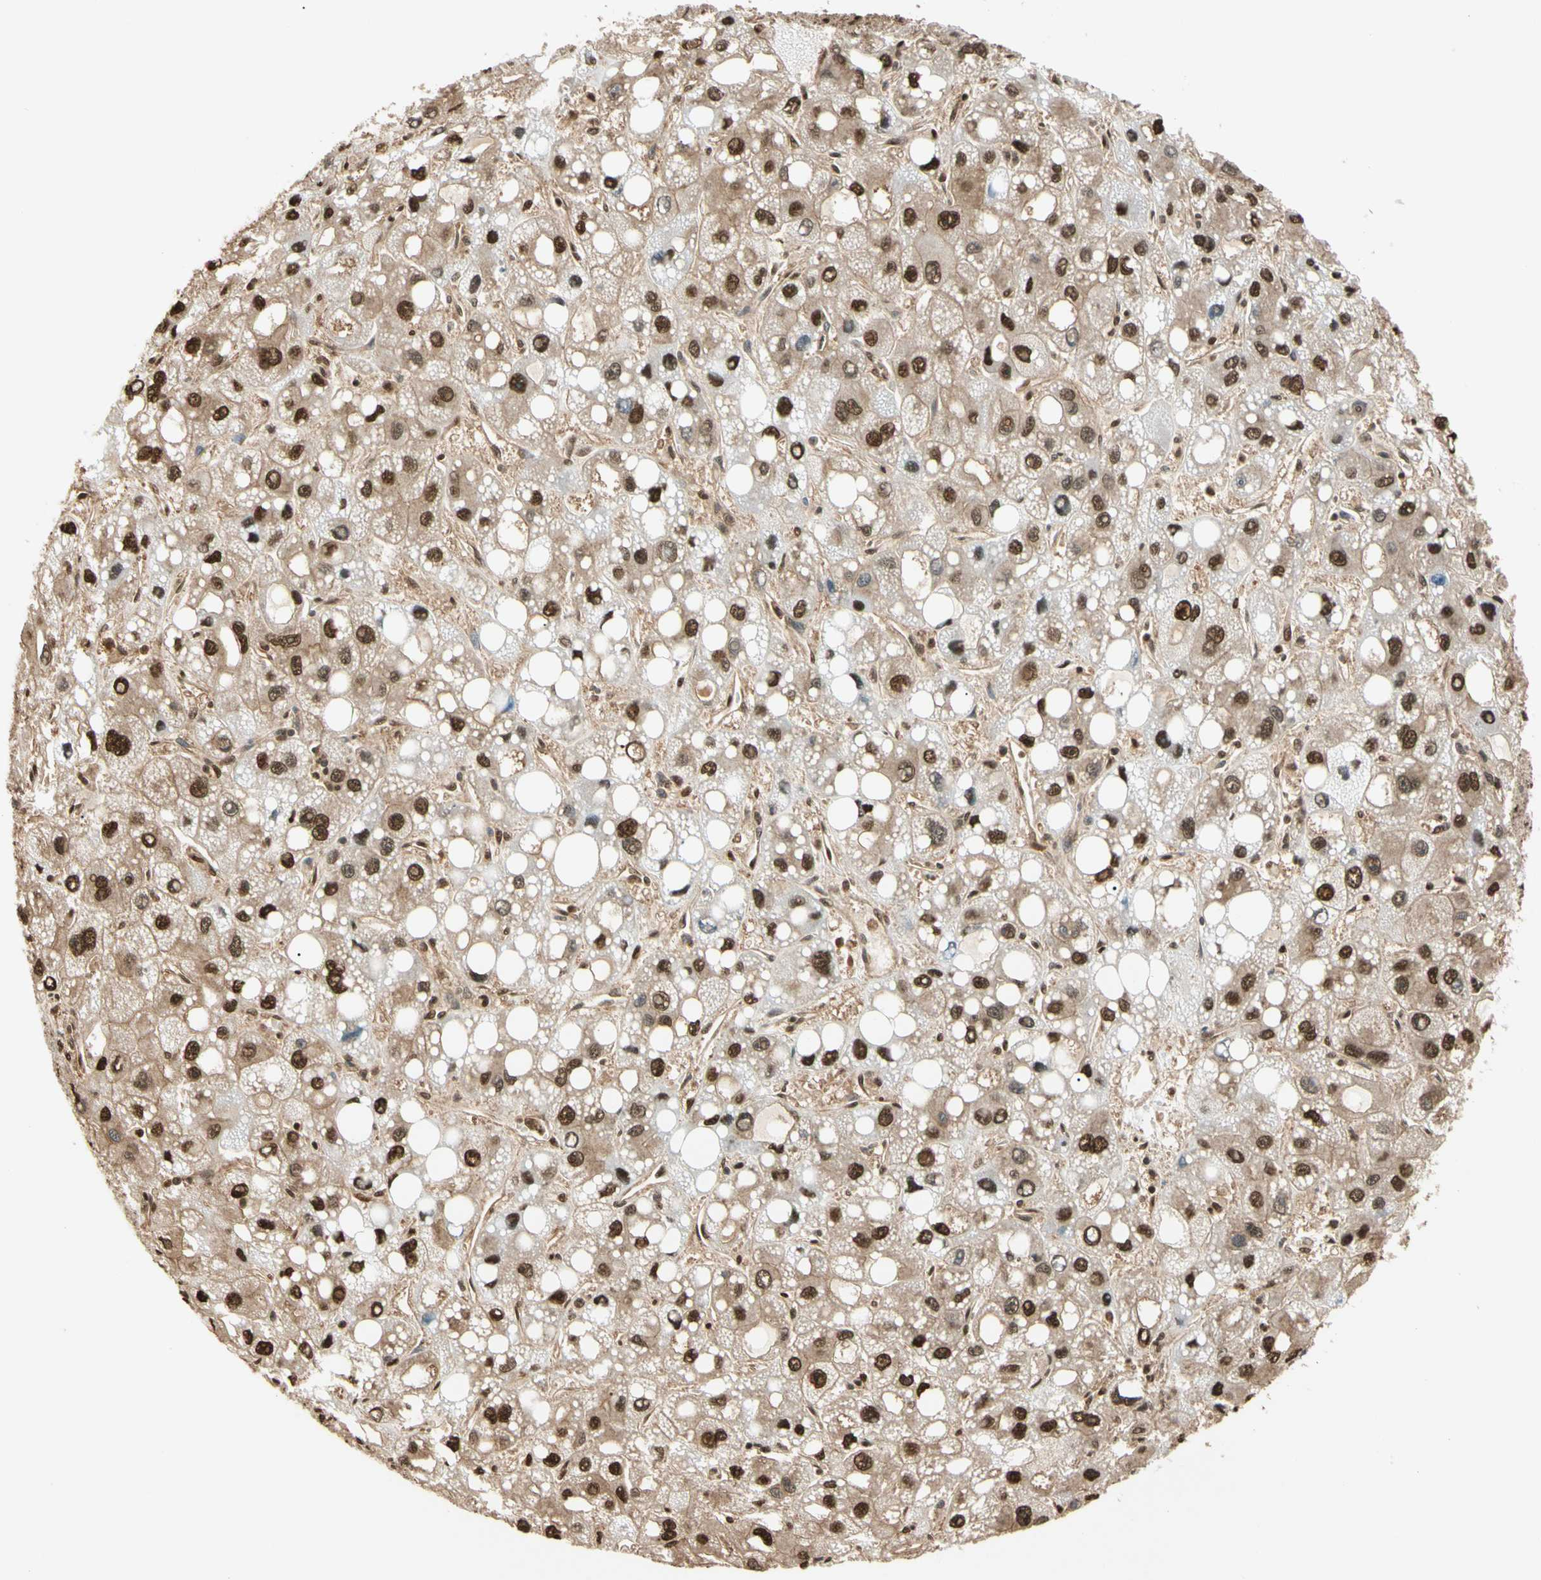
{"staining": {"intensity": "strong", "quantity": ">75%", "location": "cytoplasmic/membranous,nuclear"}, "tissue": "liver cancer", "cell_type": "Tumor cells", "image_type": "cancer", "snomed": [{"axis": "morphology", "description": "Carcinoma, Hepatocellular, NOS"}, {"axis": "topography", "description": "Liver"}], "caption": "High-power microscopy captured an IHC micrograph of liver hepatocellular carcinoma, revealing strong cytoplasmic/membranous and nuclear staining in about >75% of tumor cells. Using DAB (3,3'-diaminobenzidine) (brown) and hematoxylin (blue) stains, captured at high magnification using brightfield microscopy.", "gene": "PNCK", "patient": {"sex": "male", "age": 55}}